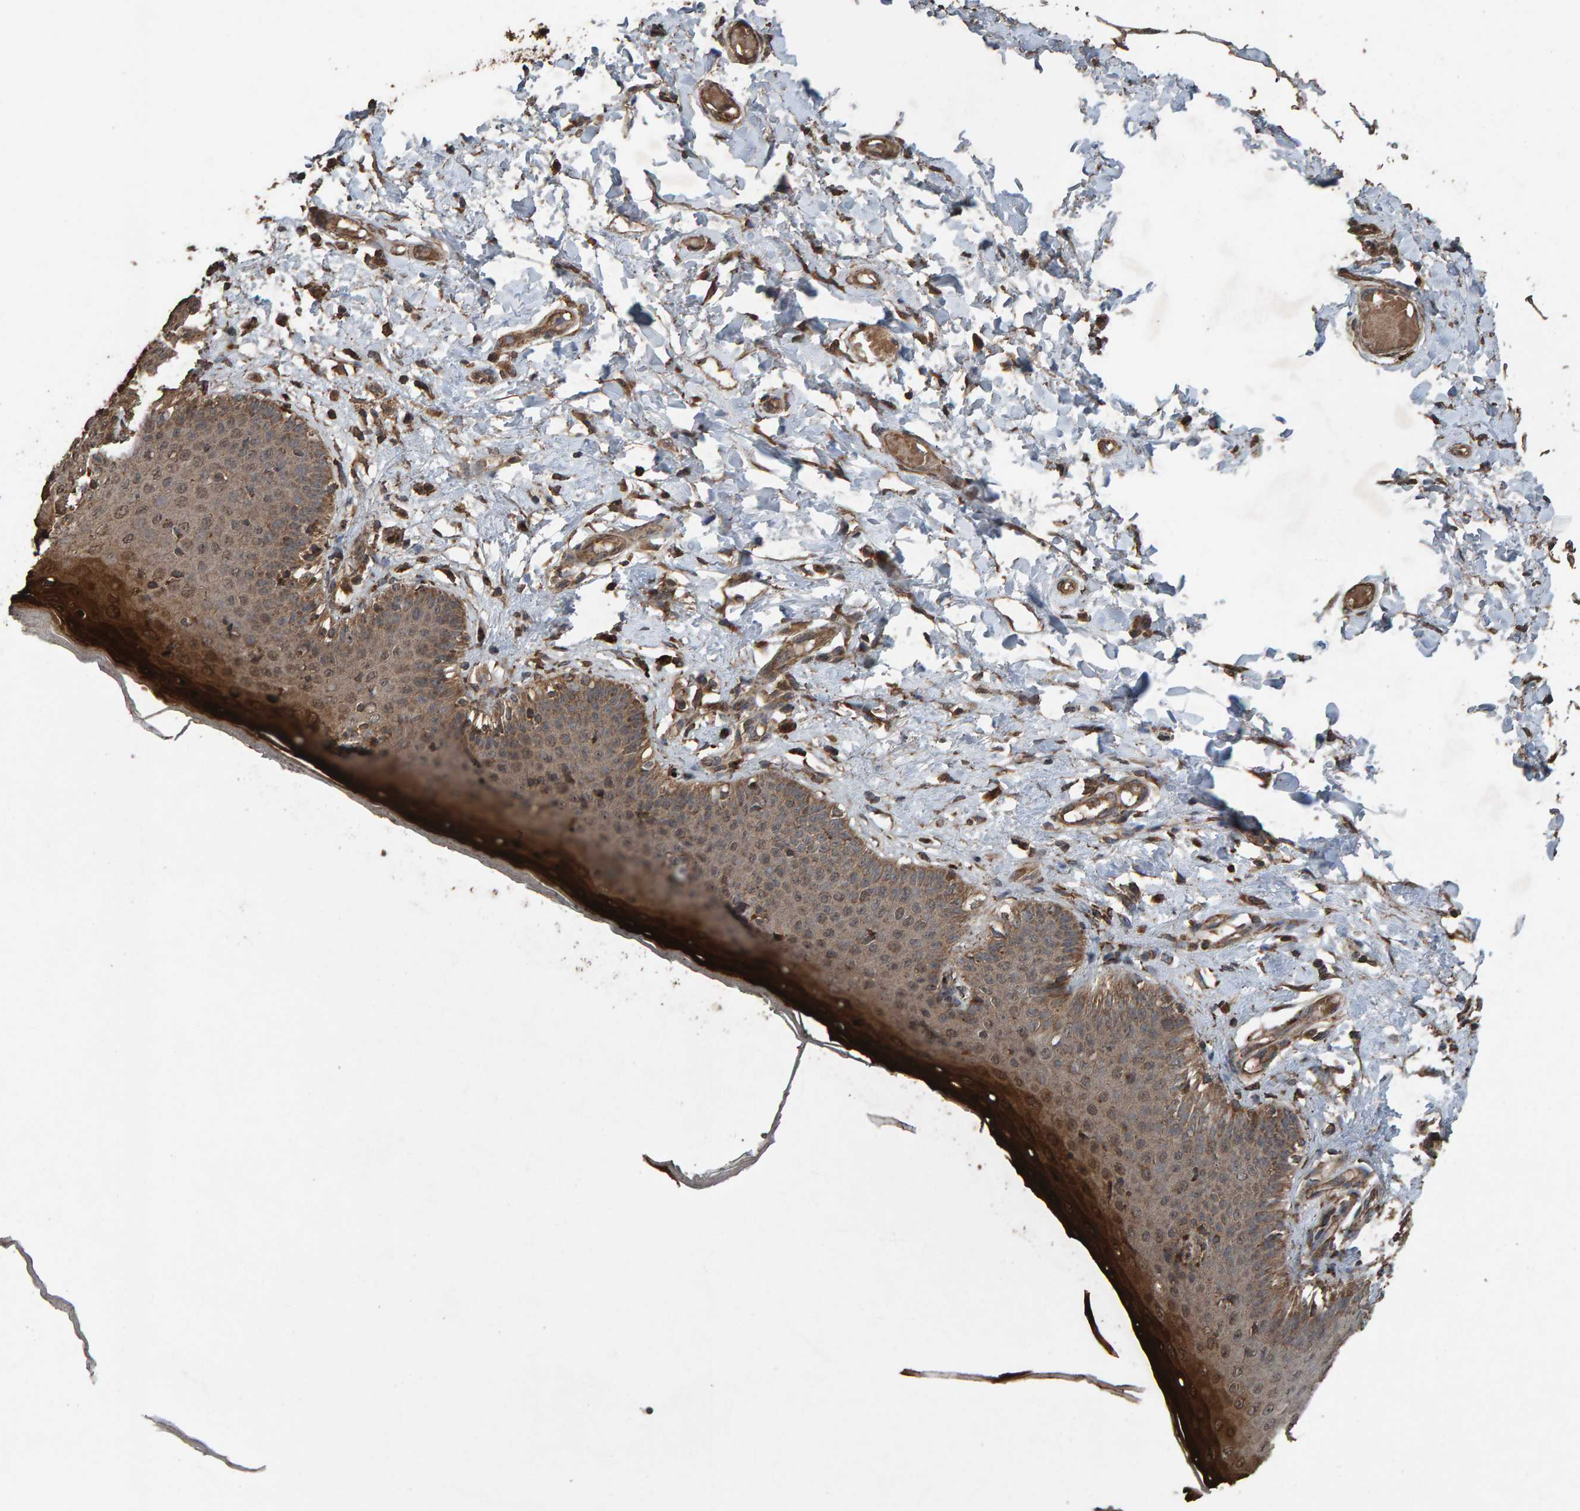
{"staining": {"intensity": "moderate", "quantity": ">75%", "location": "cytoplasmic/membranous"}, "tissue": "skin", "cell_type": "Epidermal cells", "image_type": "normal", "snomed": [{"axis": "morphology", "description": "Normal tissue, NOS"}, {"axis": "topography", "description": "Vulva"}], "caption": "Immunohistochemical staining of unremarkable skin reveals medium levels of moderate cytoplasmic/membranous staining in approximately >75% of epidermal cells.", "gene": "DUS1L", "patient": {"sex": "female", "age": 66}}